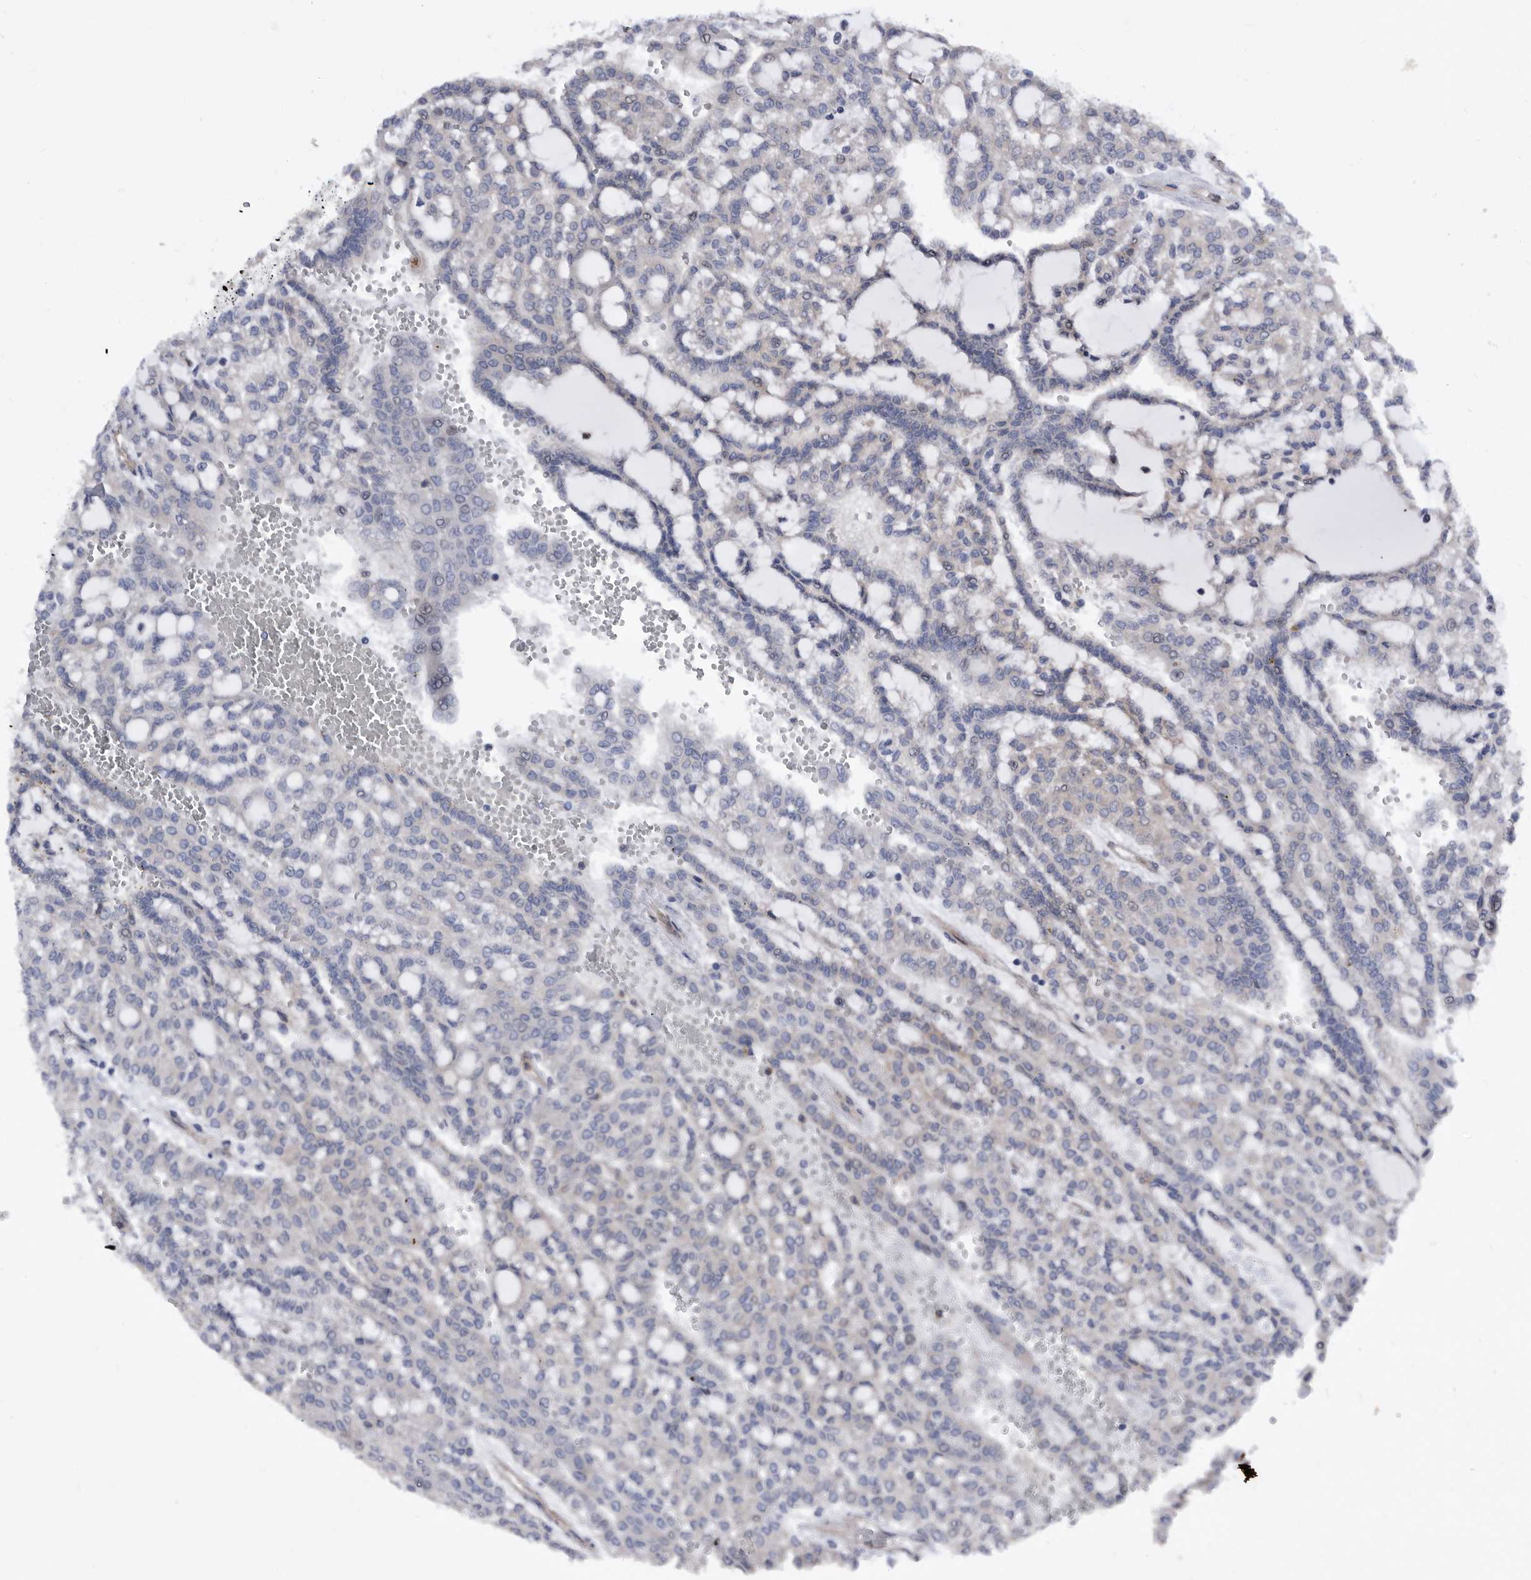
{"staining": {"intensity": "negative", "quantity": "none", "location": "none"}, "tissue": "renal cancer", "cell_type": "Tumor cells", "image_type": "cancer", "snomed": [{"axis": "morphology", "description": "Adenocarcinoma, NOS"}, {"axis": "topography", "description": "Kidney"}], "caption": "Immunohistochemistry of adenocarcinoma (renal) displays no expression in tumor cells.", "gene": "SERINC2", "patient": {"sex": "male", "age": 63}}